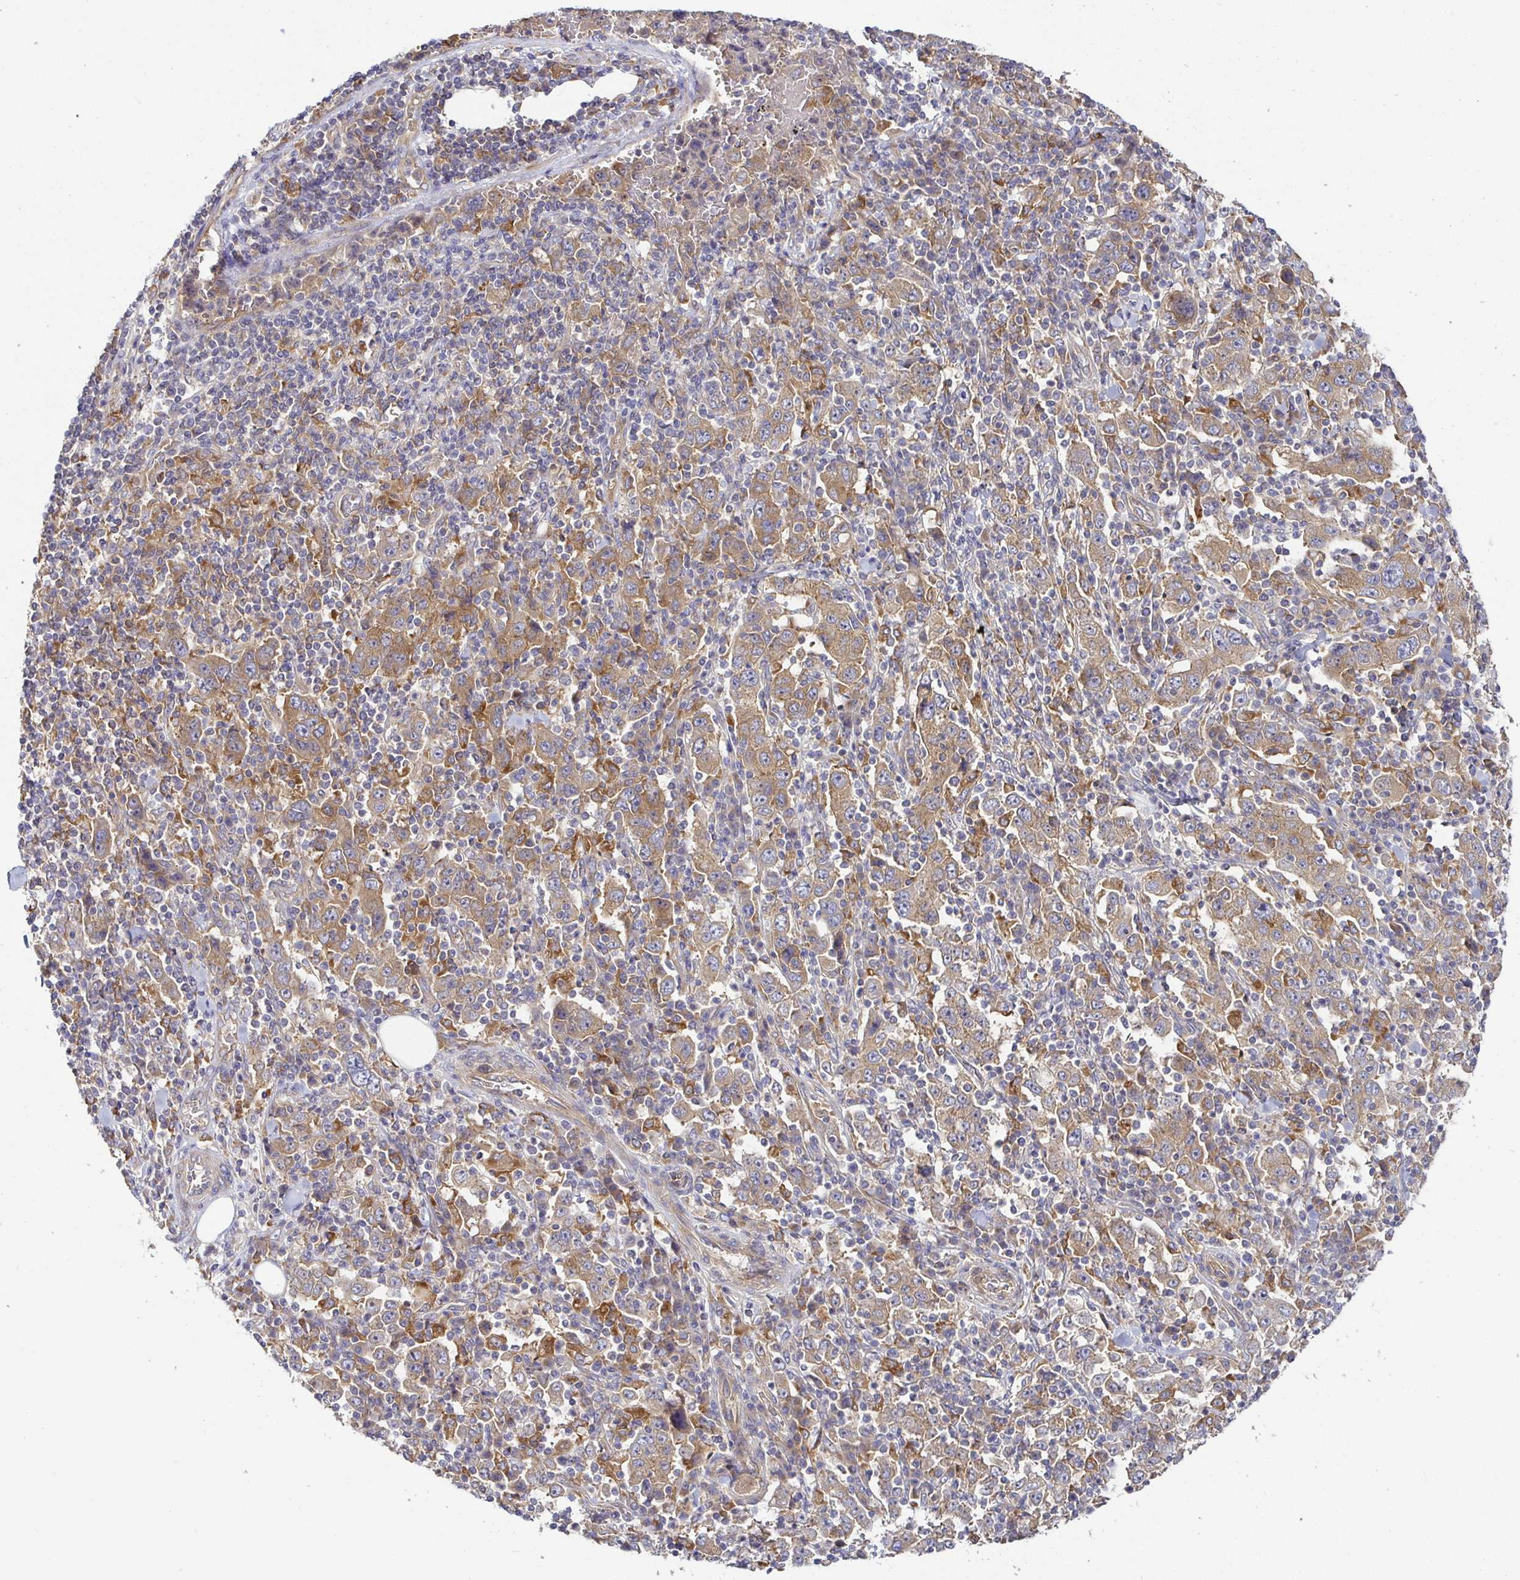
{"staining": {"intensity": "moderate", "quantity": ">75%", "location": "cytoplasmic/membranous"}, "tissue": "stomach cancer", "cell_type": "Tumor cells", "image_type": "cancer", "snomed": [{"axis": "morphology", "description": "Normal tissue, NOS"}, {"axis": "morphology", "description": "Adenocarcinoma, NOS"}, {"axis": "topography", "description": "Stomach, upper"}, {"axis": "topography", "description": "Stomach"}], "caption": "Moderate cytoplasmic/membranous staining for a protein is present in approximately >75% of tumor cells of stomach adenocarcinoma using IHC.", "gene": "SNX8", "patient": {"sex": "male", "age": 59}}